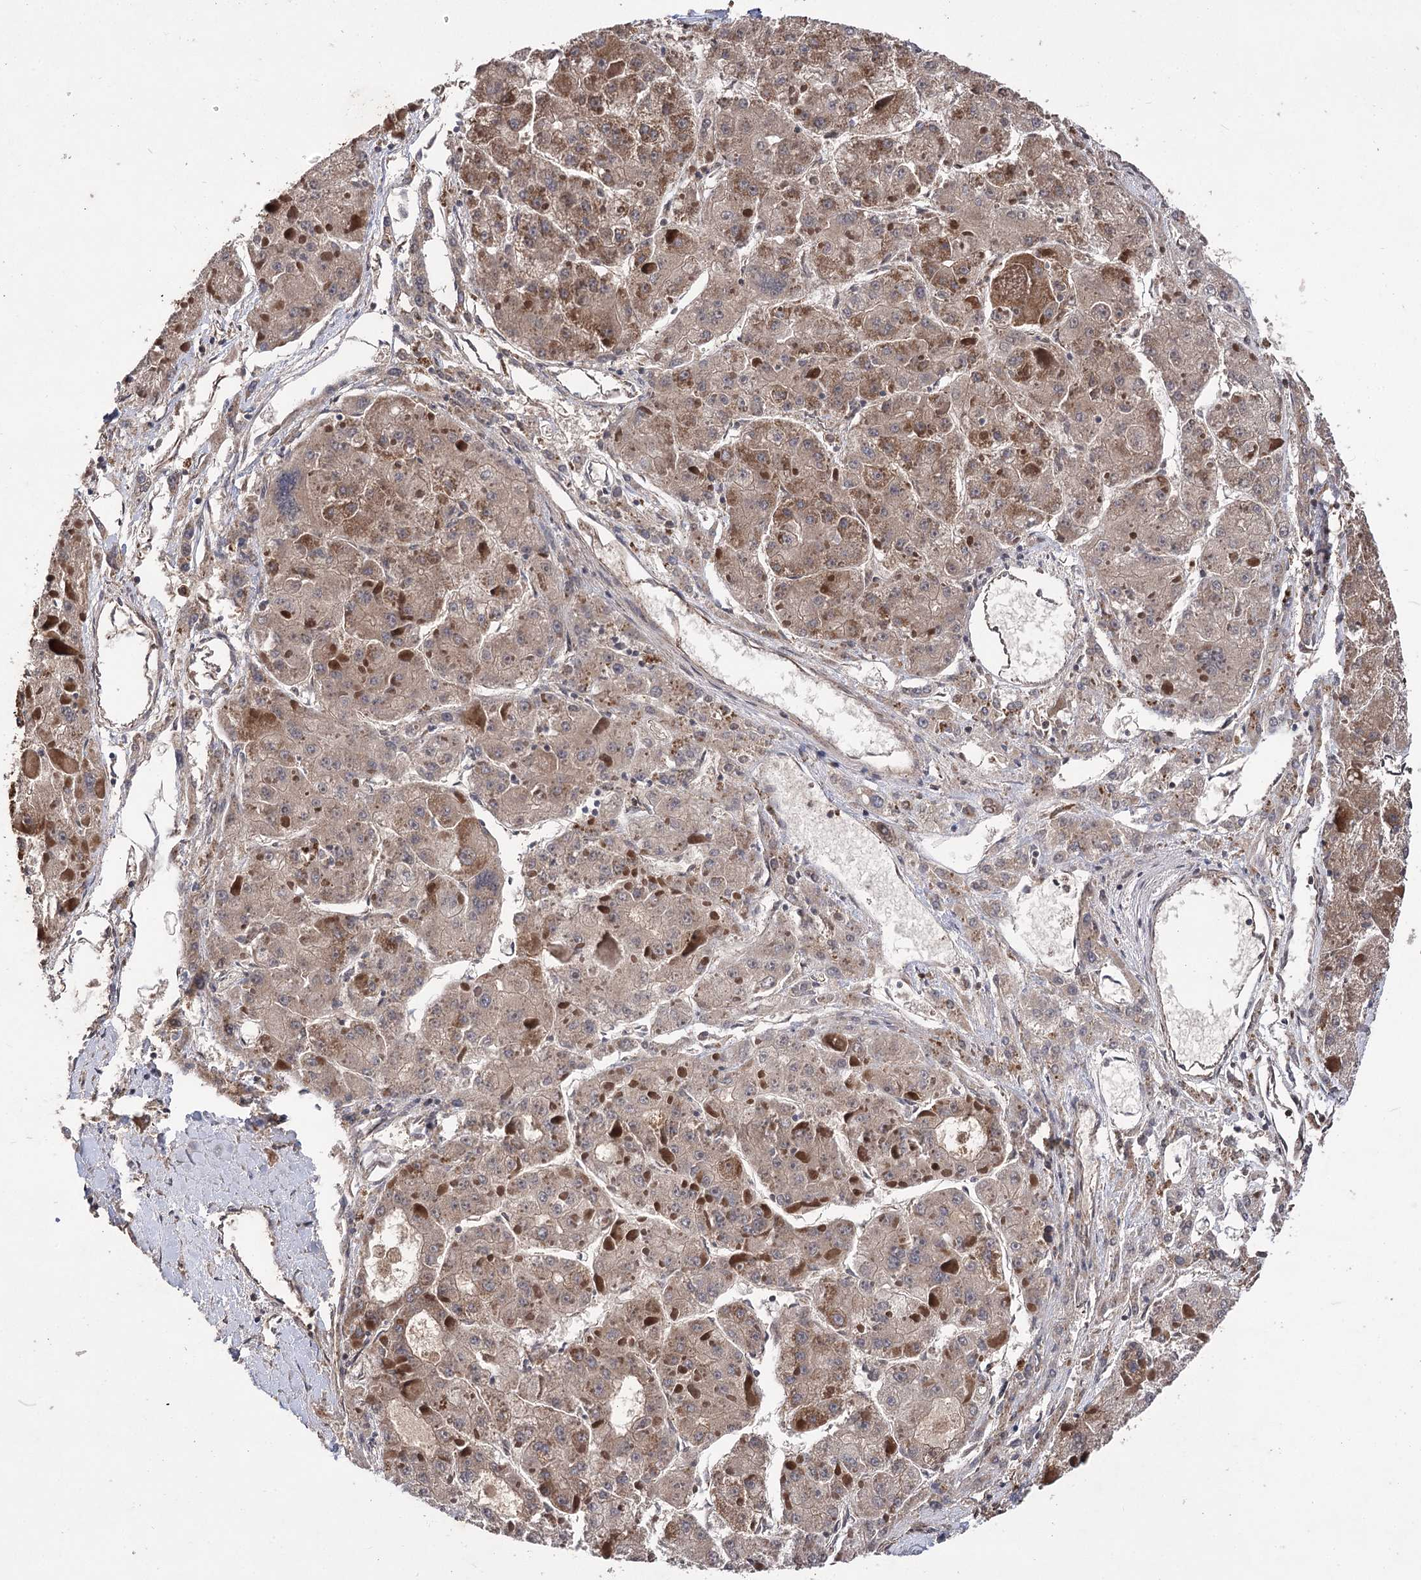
{"staining": {"intensity": "moderate", "quantity": "25%-75%", "location": "cytoplasmic/membranous"}, "tissue": "liver cancer", "cell_type": "Tumor cells", "image_type": "cancer", "snomed": [{"axis": "morphology", "description": "Carcinoma, Hepatocellular, NOS"}, {"axis": "topography", "description": "Liver"}], "caption": "Tumor cells demonstrate medium levels of moderate cytoplasmic/membranous positivity in approximately 25%-75% of cells in human liver cancer (hepatocellular carcinoma). Using DAB (brown) and hematoxylin (blue) stains, captured at high magnification using brightfield microscopy.", "gene": "RASSF3", "patient": {"sex": "female", "age": 73}}